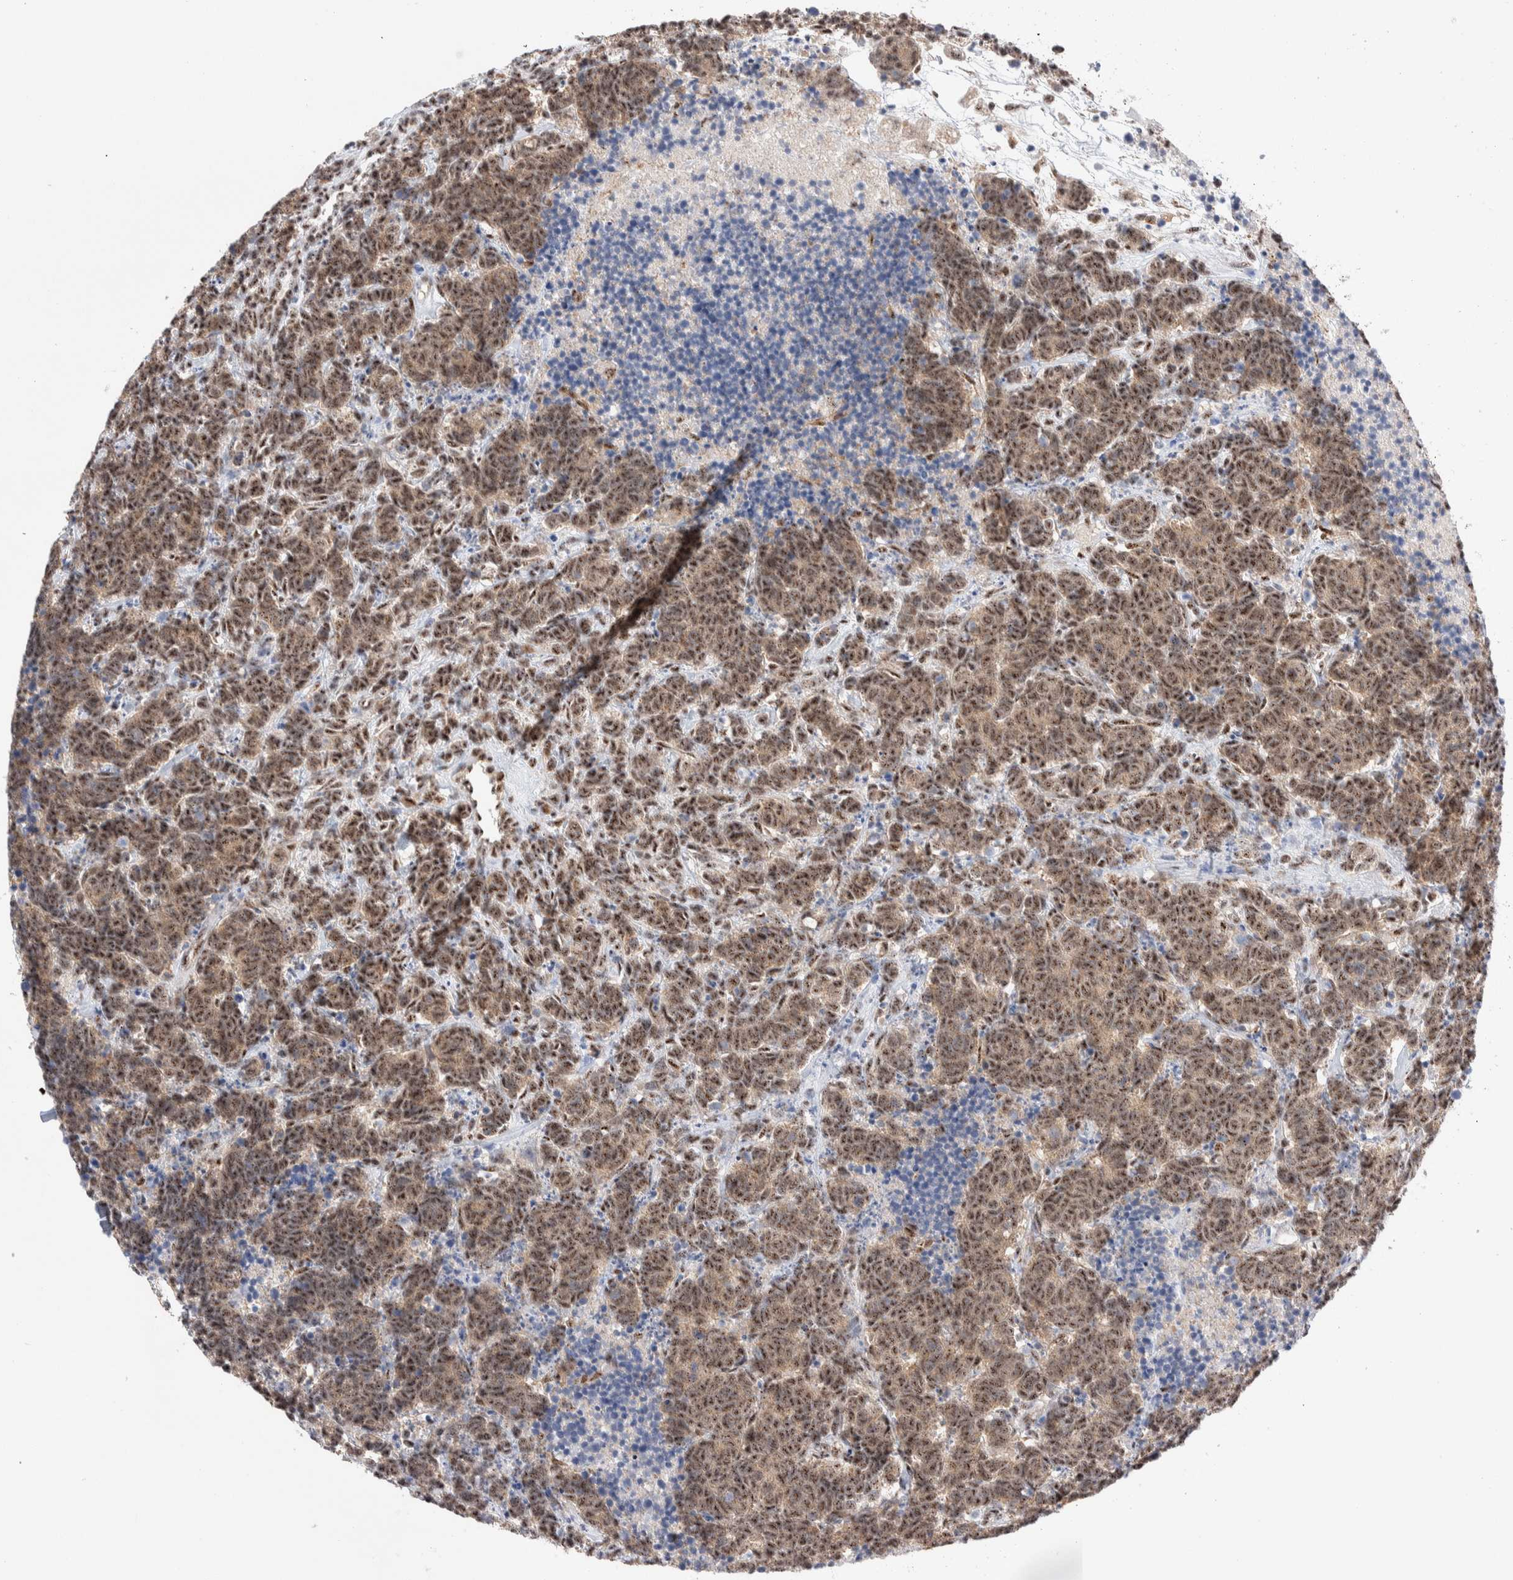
{"staining": {"intensity": "moderate", "quantity": ">75%", "location": "cytoplasmic/membranous,nuclear"}, "tissue": "carcinoid", "cell_type": "Tumor cells", "image_type": "cancer", "snomed": [{"axis": "morphology", "description": "Carcinoma, NOS"}, {"axis": "morphology", "description": "Carcinoid, malignant, NOS"}, {"axis": "topography", "description": "Urinary bladder"}], "caption": "Human carcinoma stained with a protein marker demonstrates moderate staining in tumor cells.", "gene": "ZNF695", "patient": {"sex": "male", "age": 57}}